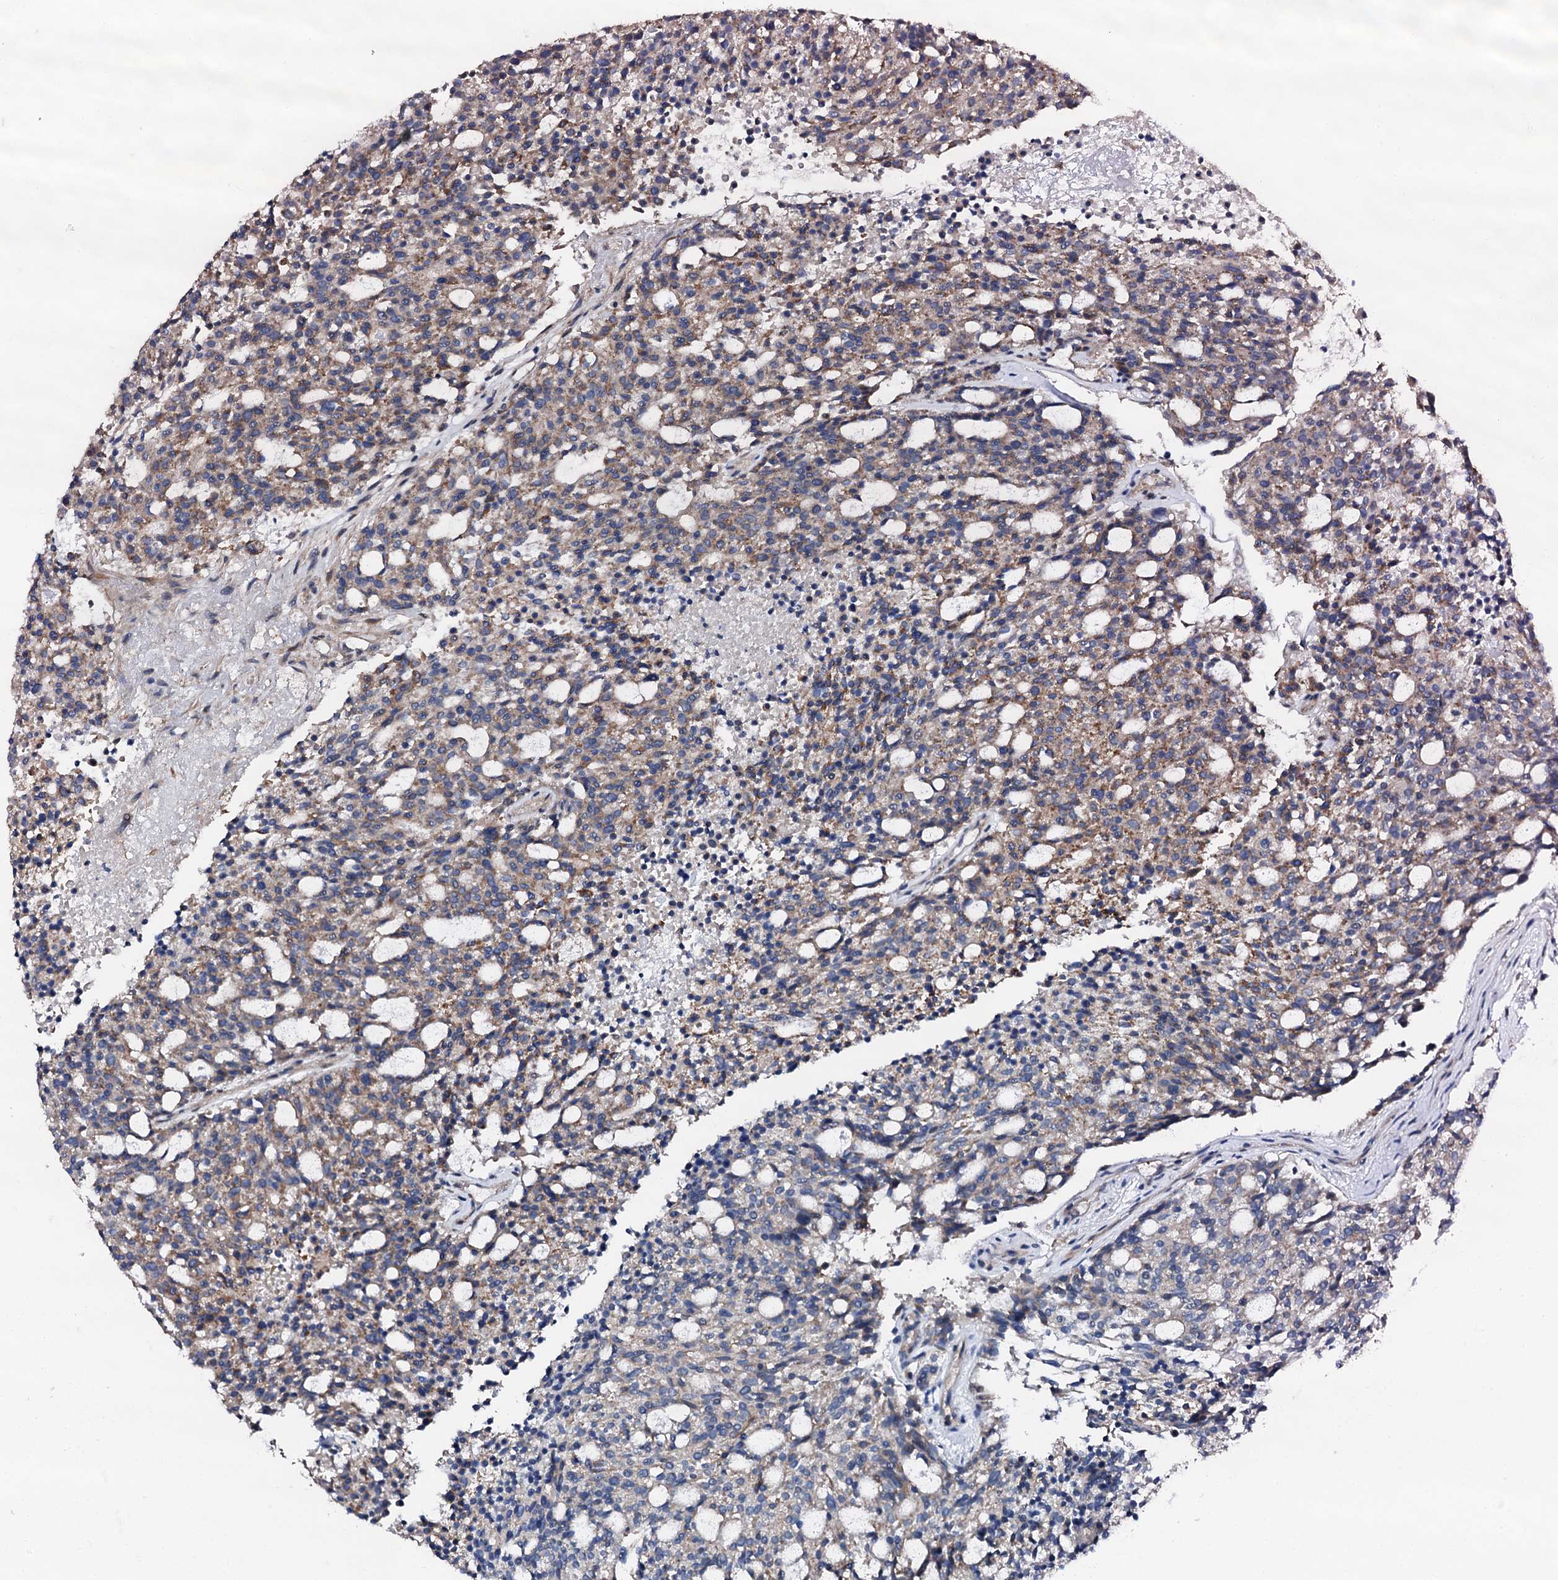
{"staining": {"intensity": "weak", "quantity": "25%-75%", "location": "cytoplasmic/membranous"}, "tissue": "carcinoid", "cell_type": "Tumor cells", "image_type": "cancer", "snomed": [{"axis": "morphology", "description": "Carcinoid, malignant, NOS"}, {"axis": "topography", "description": "Pancreas"}], "caption": "Brown immunohistochemical staining in human carcinoid exhibits weak cytoplasmic/membranous positivity in about 25%-75% of tumor cells. (IHC, brightfield microscopy, high magnification).", "gene": "GFOD2", "patient": {"sex": "female", "age": 54}}